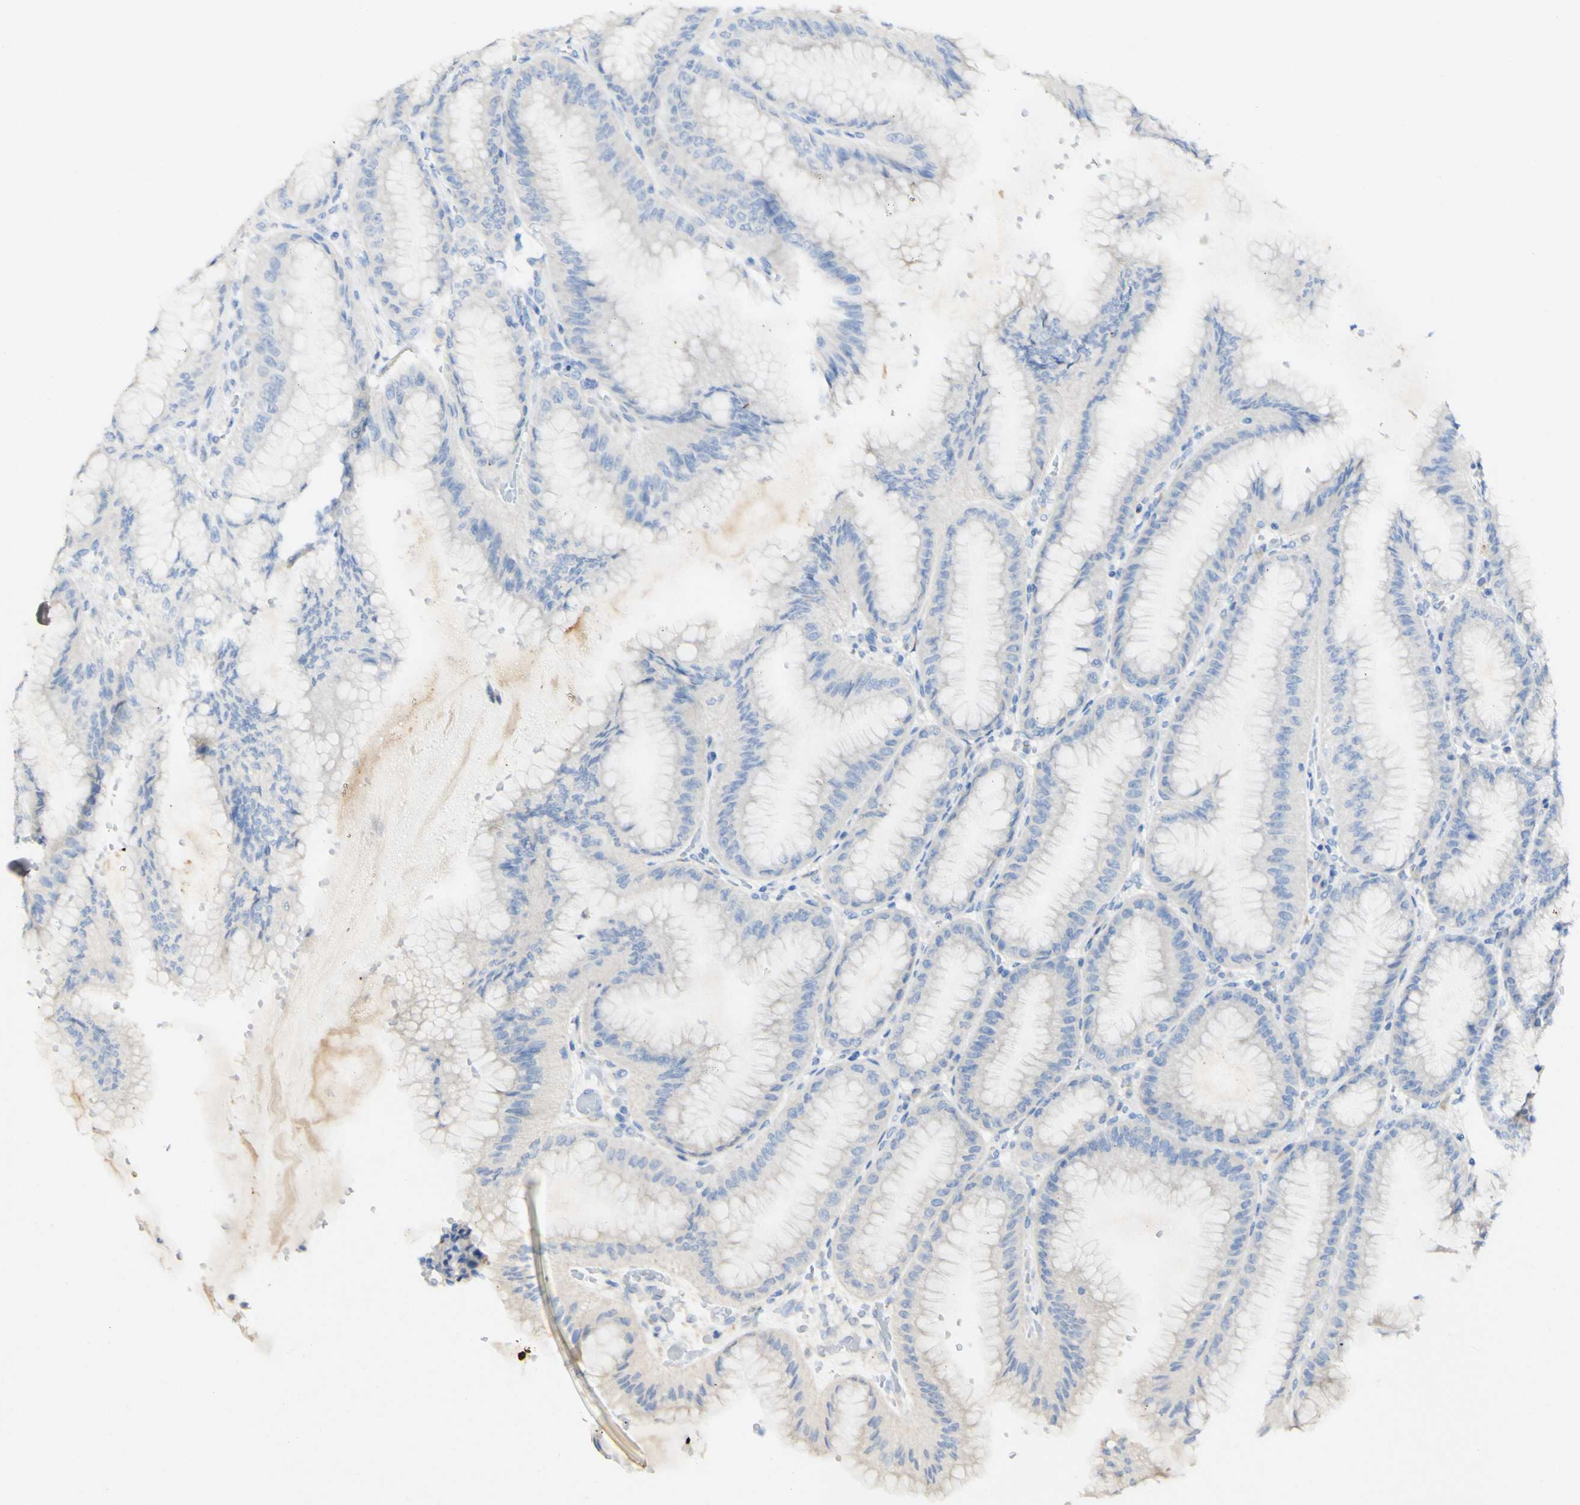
{"staining": {"intensity": "weak", "quantity": "25%-75%", "location": "cytoplasmic/membranous"}, "tissue": "stomach", "cell_type": "Glandular cells", "image_type": "normal", "snomed": [{"axis": "morphology", "description": "Normal tissue, NOS"}, {"axis": "topography", "description": "Stomach, lower"}], "caption": "Immunohistochemical staining of unremarkable human stomach shows weak cytoplasmic/membranous protein staining in about 25%-75% of glandular cells.", "gene": "FGF4", "patient": {"sex": "male", "age": 71}}